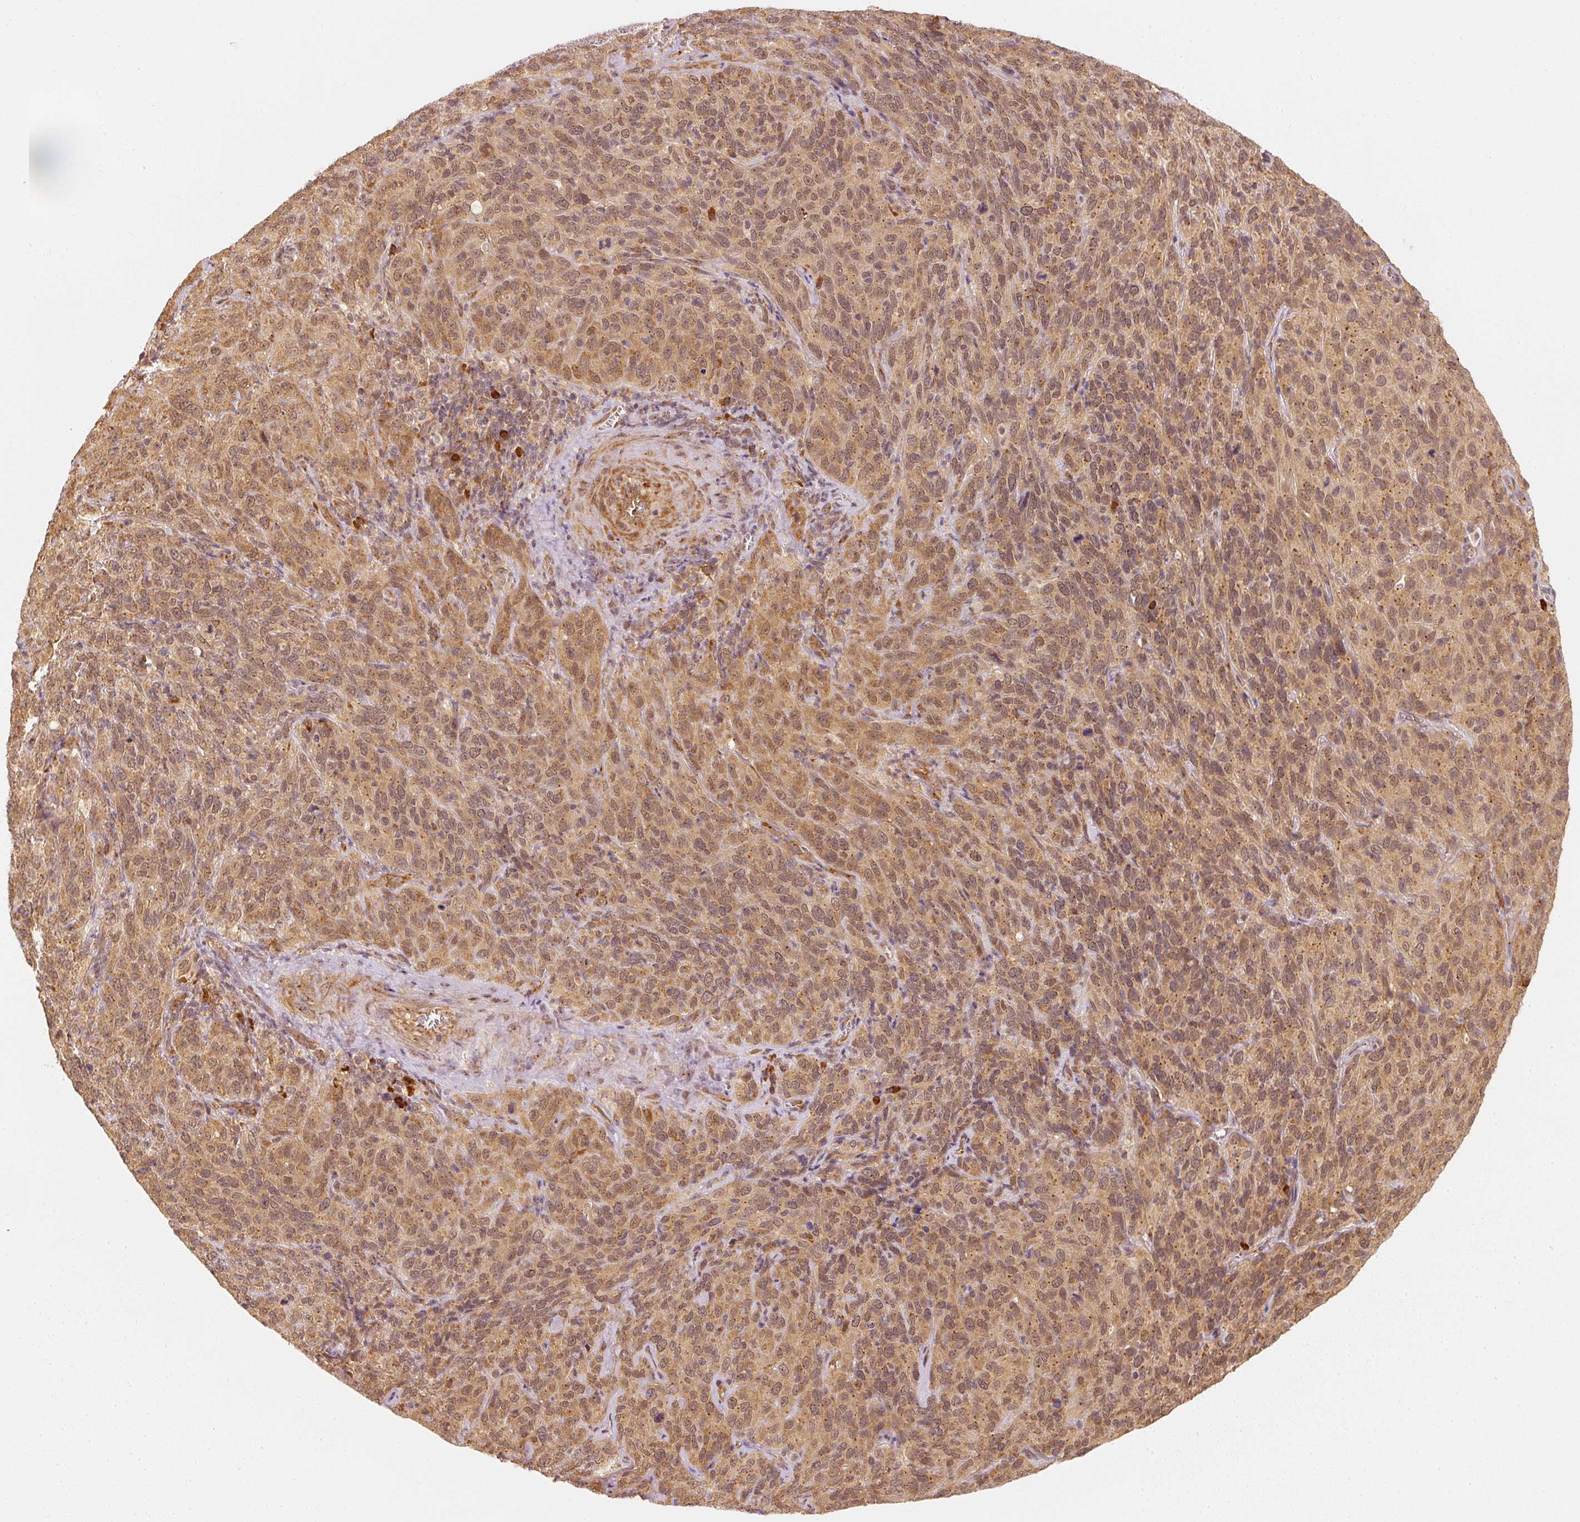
{"staining": {"intensity": "moderate", "quantity": ">75%", "location": "cytoplasmic/membranous"}, "tissue": "cervical cancer", "cell_type": "Tumor cells", "image_type": "cancer", "snomed": [{"axis": "morphology", "description": "Normal tissue, NOS"}, {"axis": "morphology", "description": "Squamous cell carcinoma, NOS"}, {"axis": "topography", "description": "Cervix"}], "caption": "This is a micrograph of IHC staining of cervical cancer (squamous cell carcinoma), which shows moderate staining in the cytoplasmic/membranous of tumor cells.", "gene": "EEF1A2", "patient": {"sex": "female", "age": 51}}